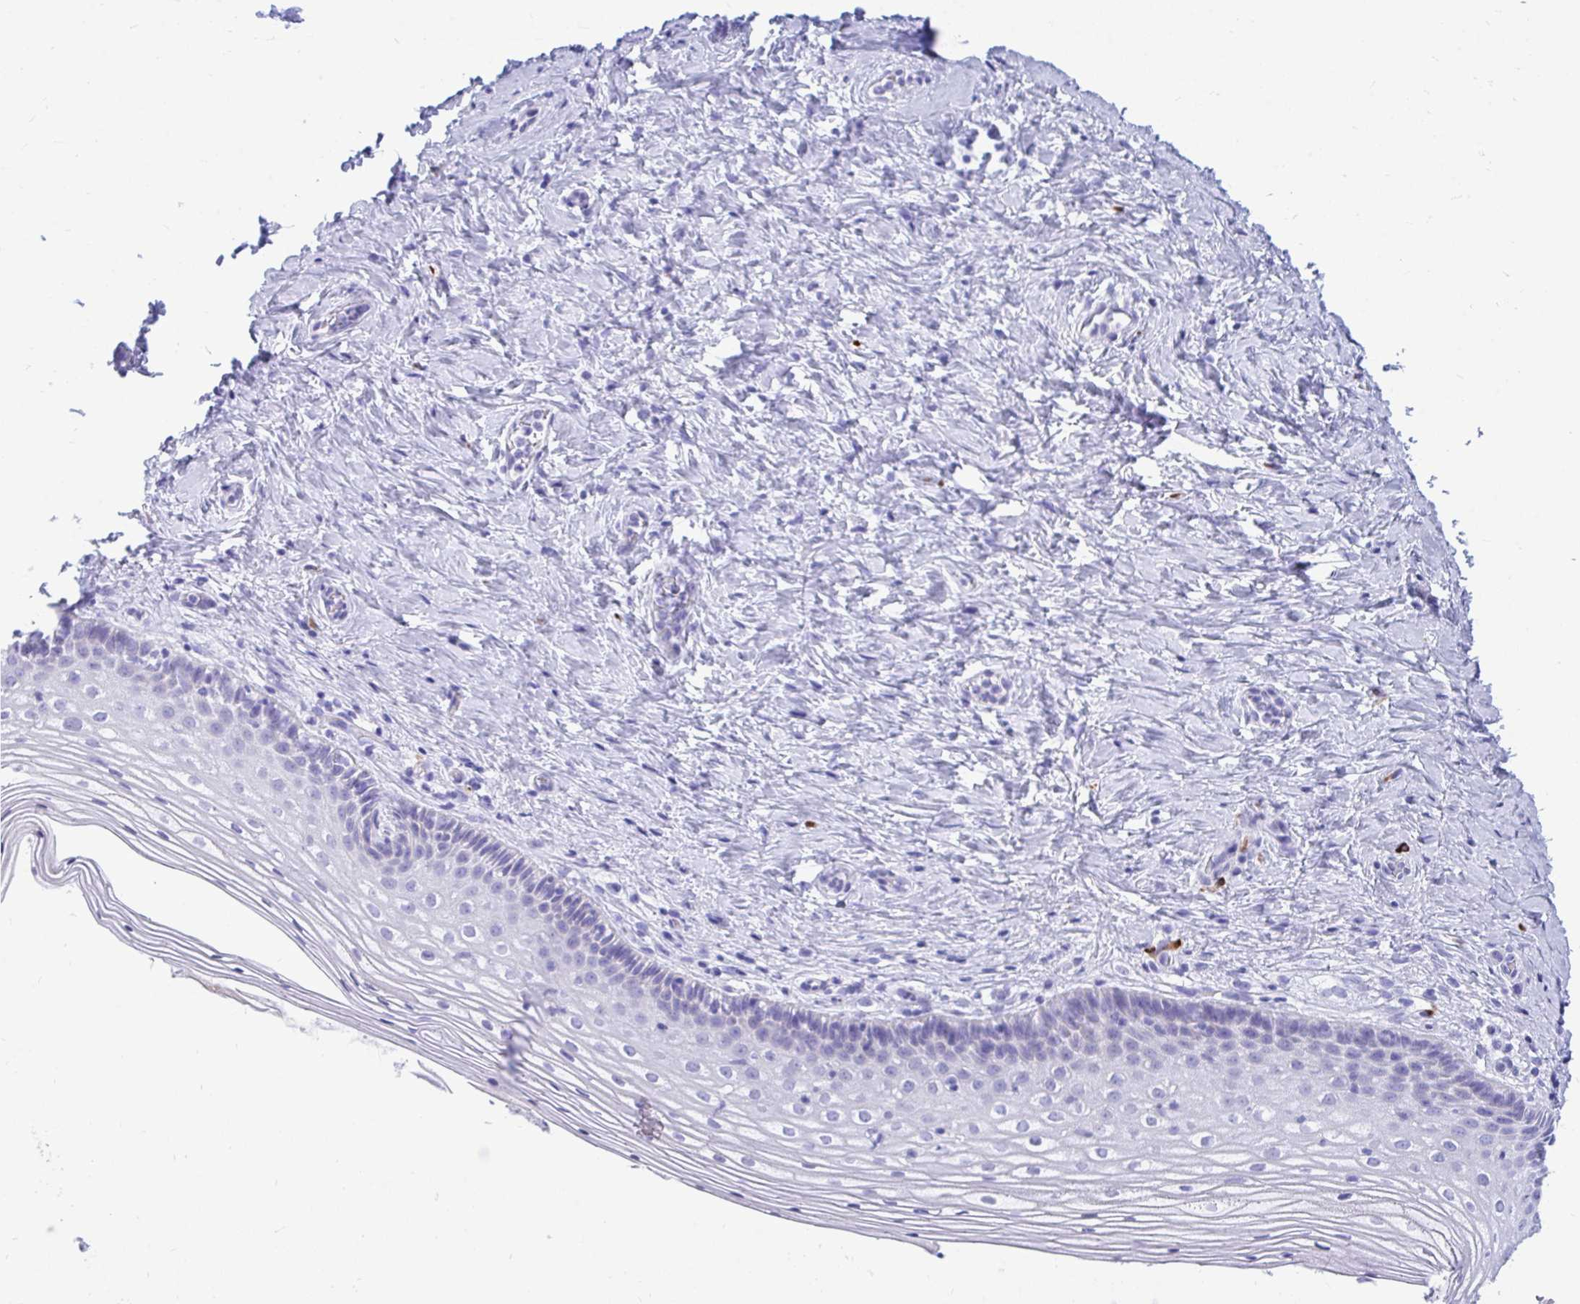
{"staining": {"intensity": "negative", "quantity": "none", "location": "none"}, "tissue": "vagina", "cell_type": "Squamous epithelial cells", "image_type": "normal", "snomed": [{"axis": "morphology", "description": "Normal tissue, NOS"}, {"axis": "topography", "description": "Vagina"}], "caption": "A micrograph of human vagina is negative for staining in squamous epithelial cells. The staining was performed using DAB (3,3'-diaminobenzidine) to visualize the protein expression in brown, while the nuclei were stained in blue with hematoxylin (Magnification: 20x).", "gene": "SHISA8", "patient": {"sex": "female", "age": 45}}